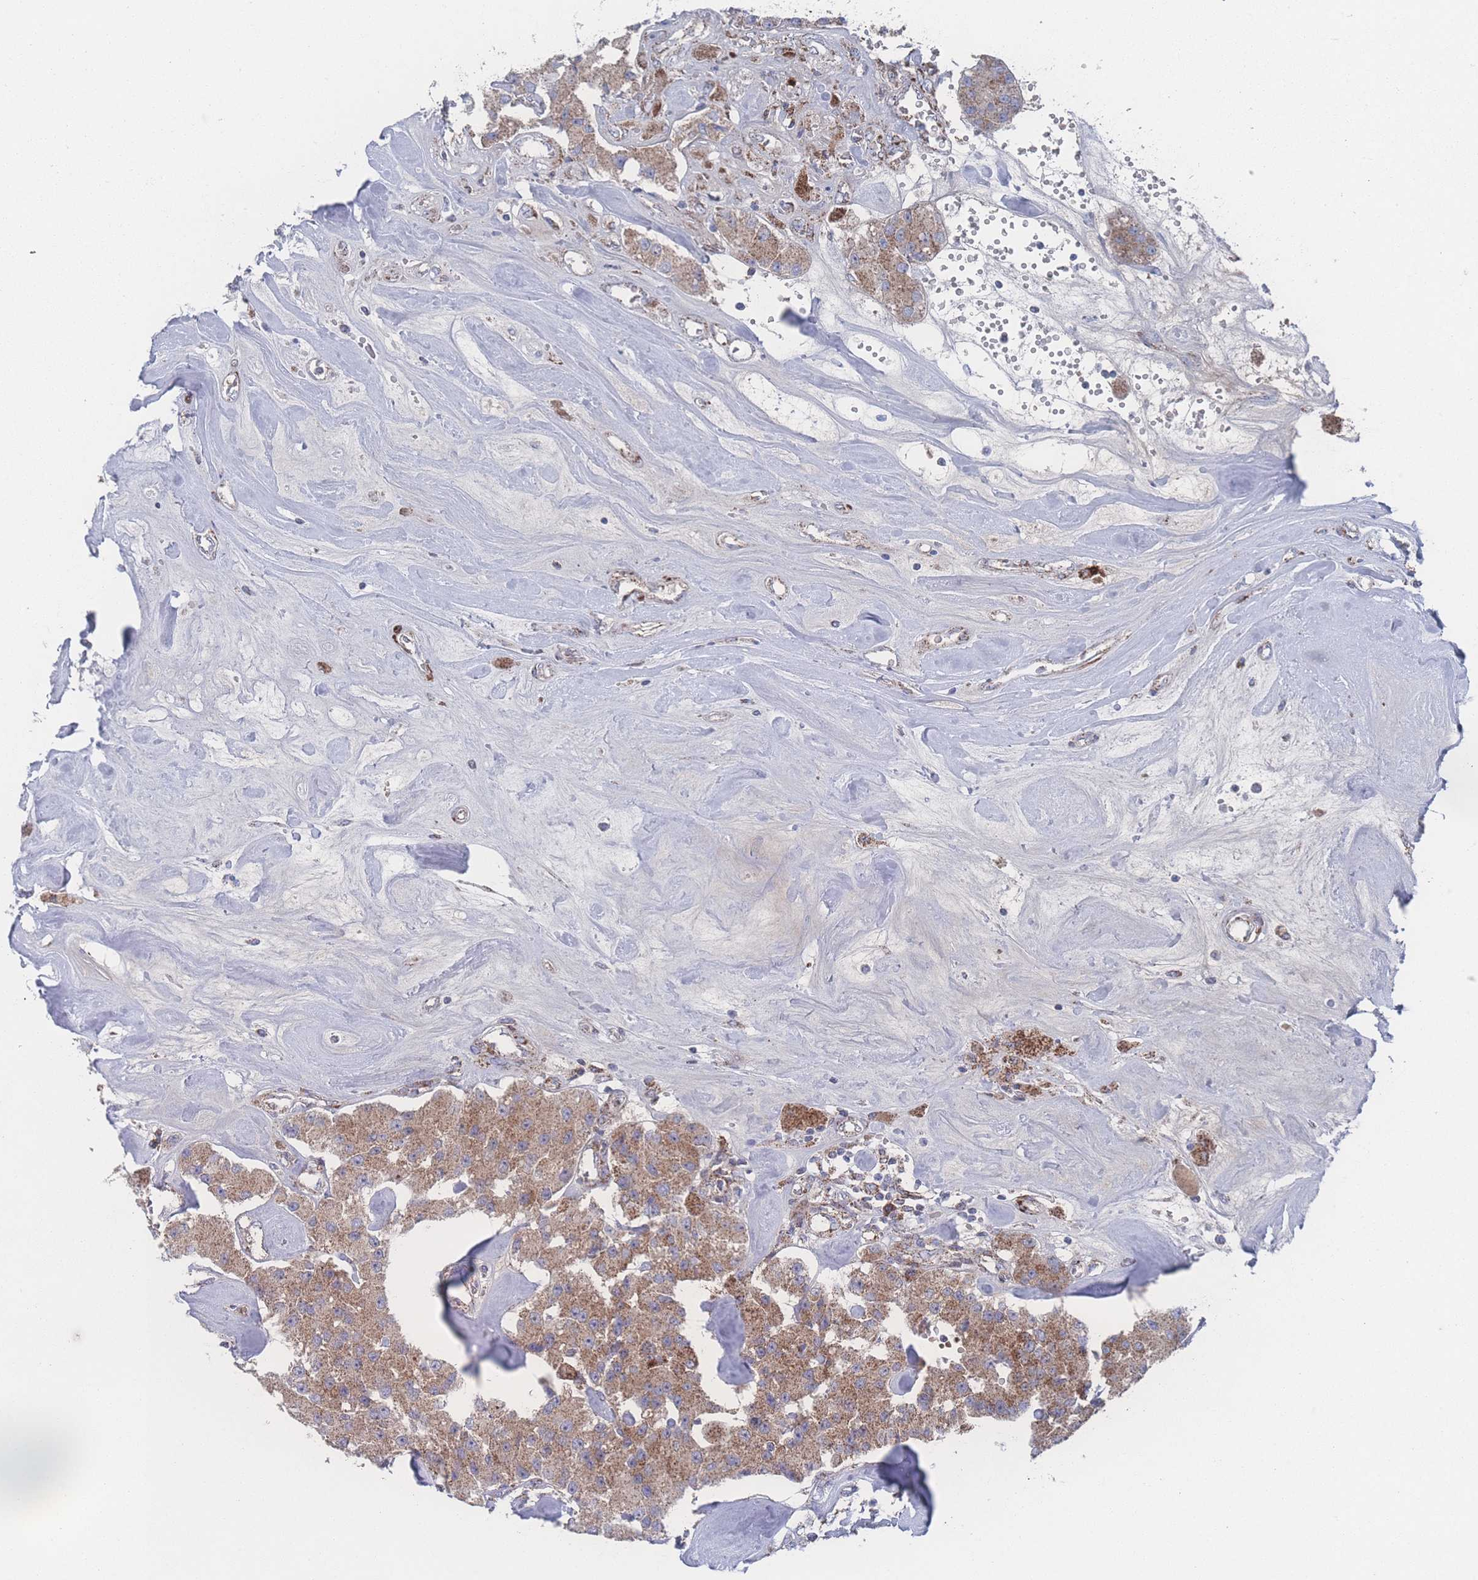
{"staining": {"intensity": "moderate", "quantity": ">75%", "location": "cytoplasmic/membranous"}, "tissue": "carcinoid", "cell_type": "Tumor cells", "image_type": "cancer", "snomed": [{"axis": "morphology", "description": "Carcinoid, malignant, NOS"}, {"axis": "topography", "description": "Pancreas"}], "caption": "Tumor cells reveal medium levels of moderate cytoplasmic/membranous positivity in about >75% of cells in carcinoid.", "gene": "PEX14", "patient": {"sex": "male", "age": 41}}